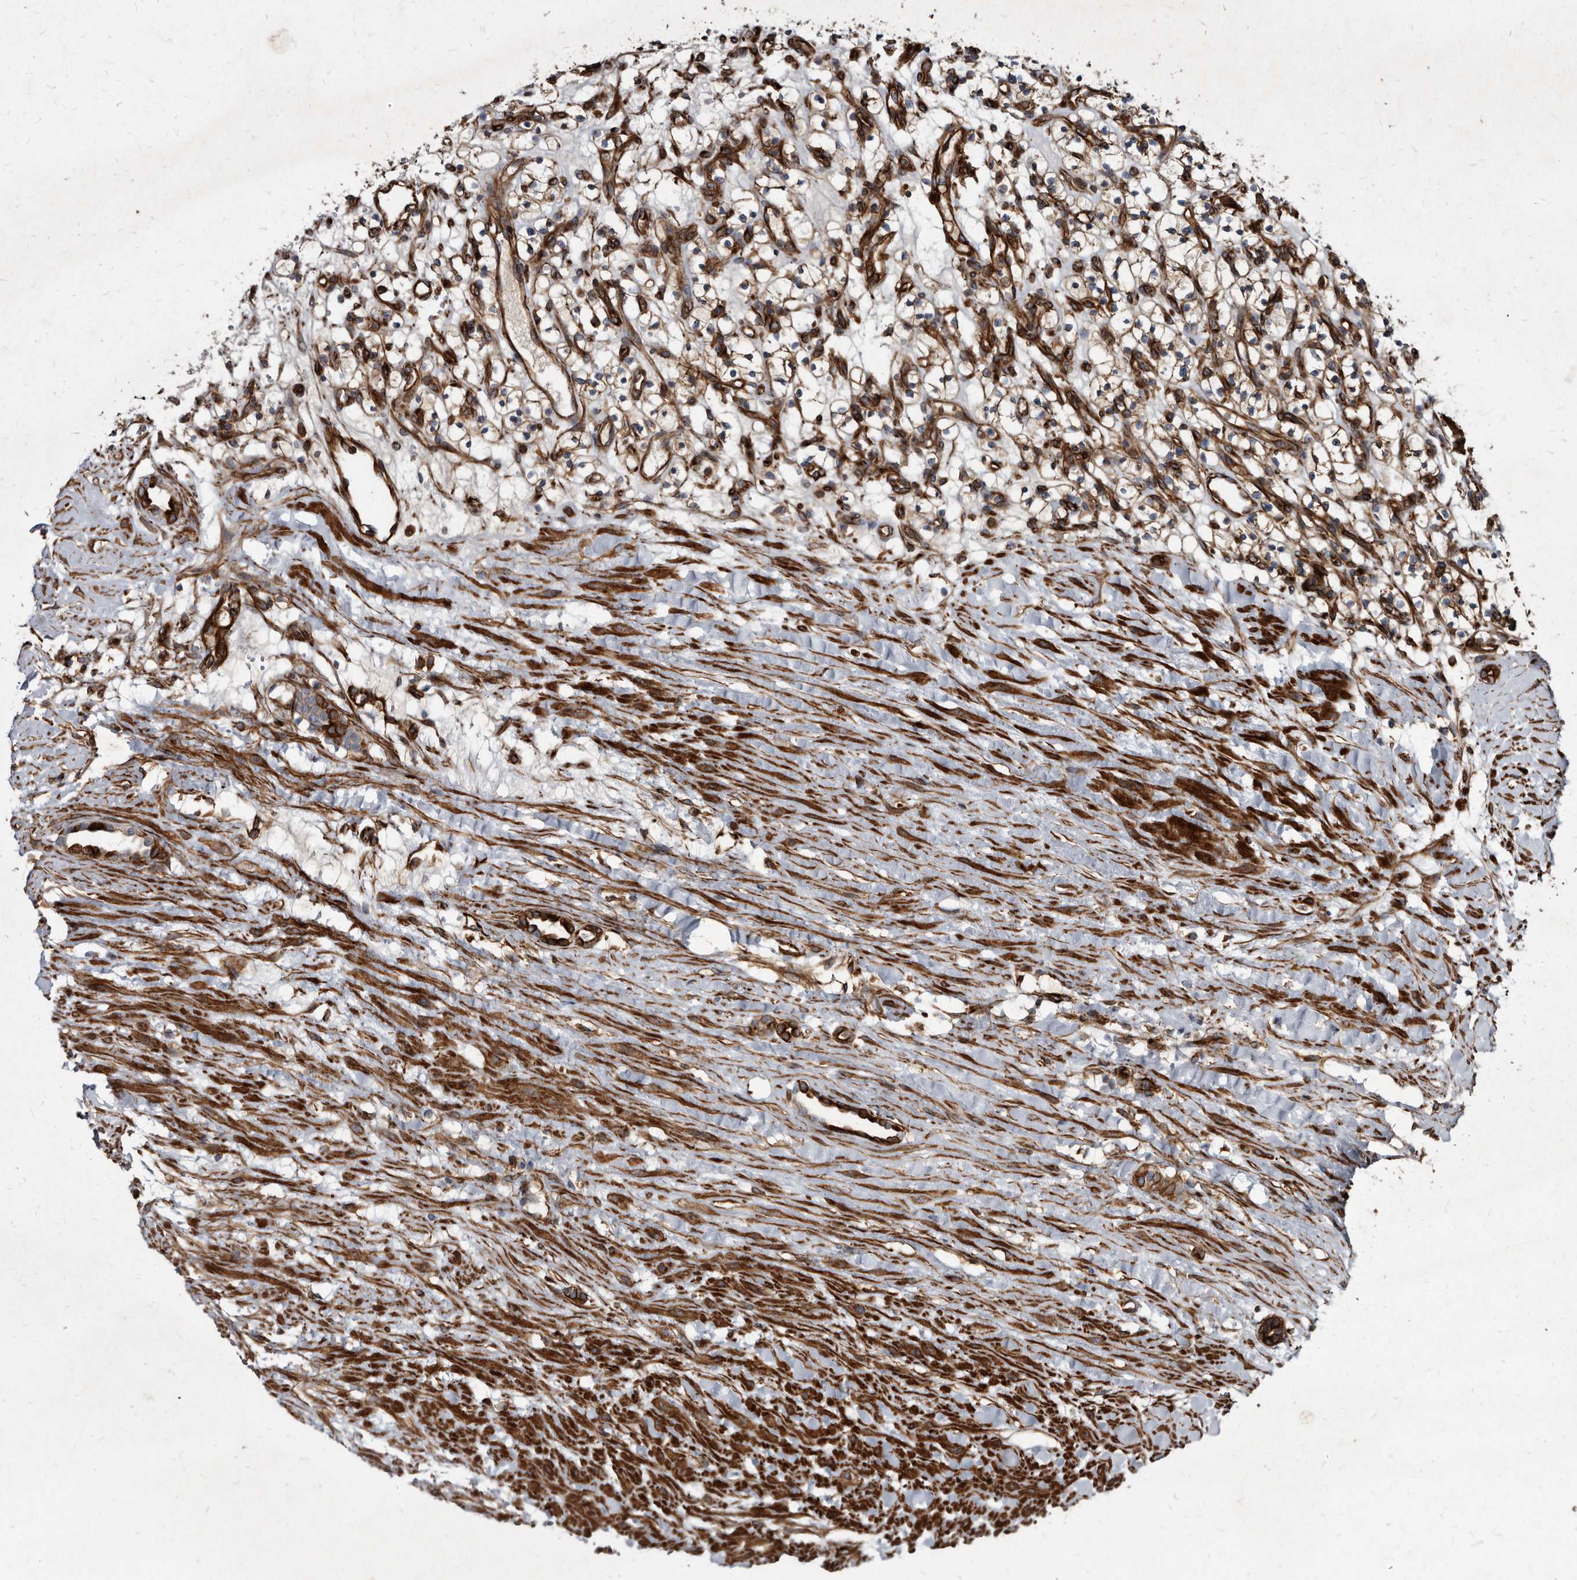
{"staining": {"intensity": "moderate", "quantity": "<25%", "location": "cytoplasmic/membranous"}, "tissue": "renal cancer", "cell_type": "Tumor cells", "image_type": "cancer", "snomed": [{"axis": "morphology", "description": "Adenocarcinoma, NOS"}, {"axis": "topography", "description": "Kidney"}], "caption": "Brown immunohistochemical staining in renal adenocarcinoma reveals moderate cytoplasmic/membranous staining in approximately <25% of tumor cells.", "gene": "KCTD20", "patient": {"sex": "female", "age": 57}}